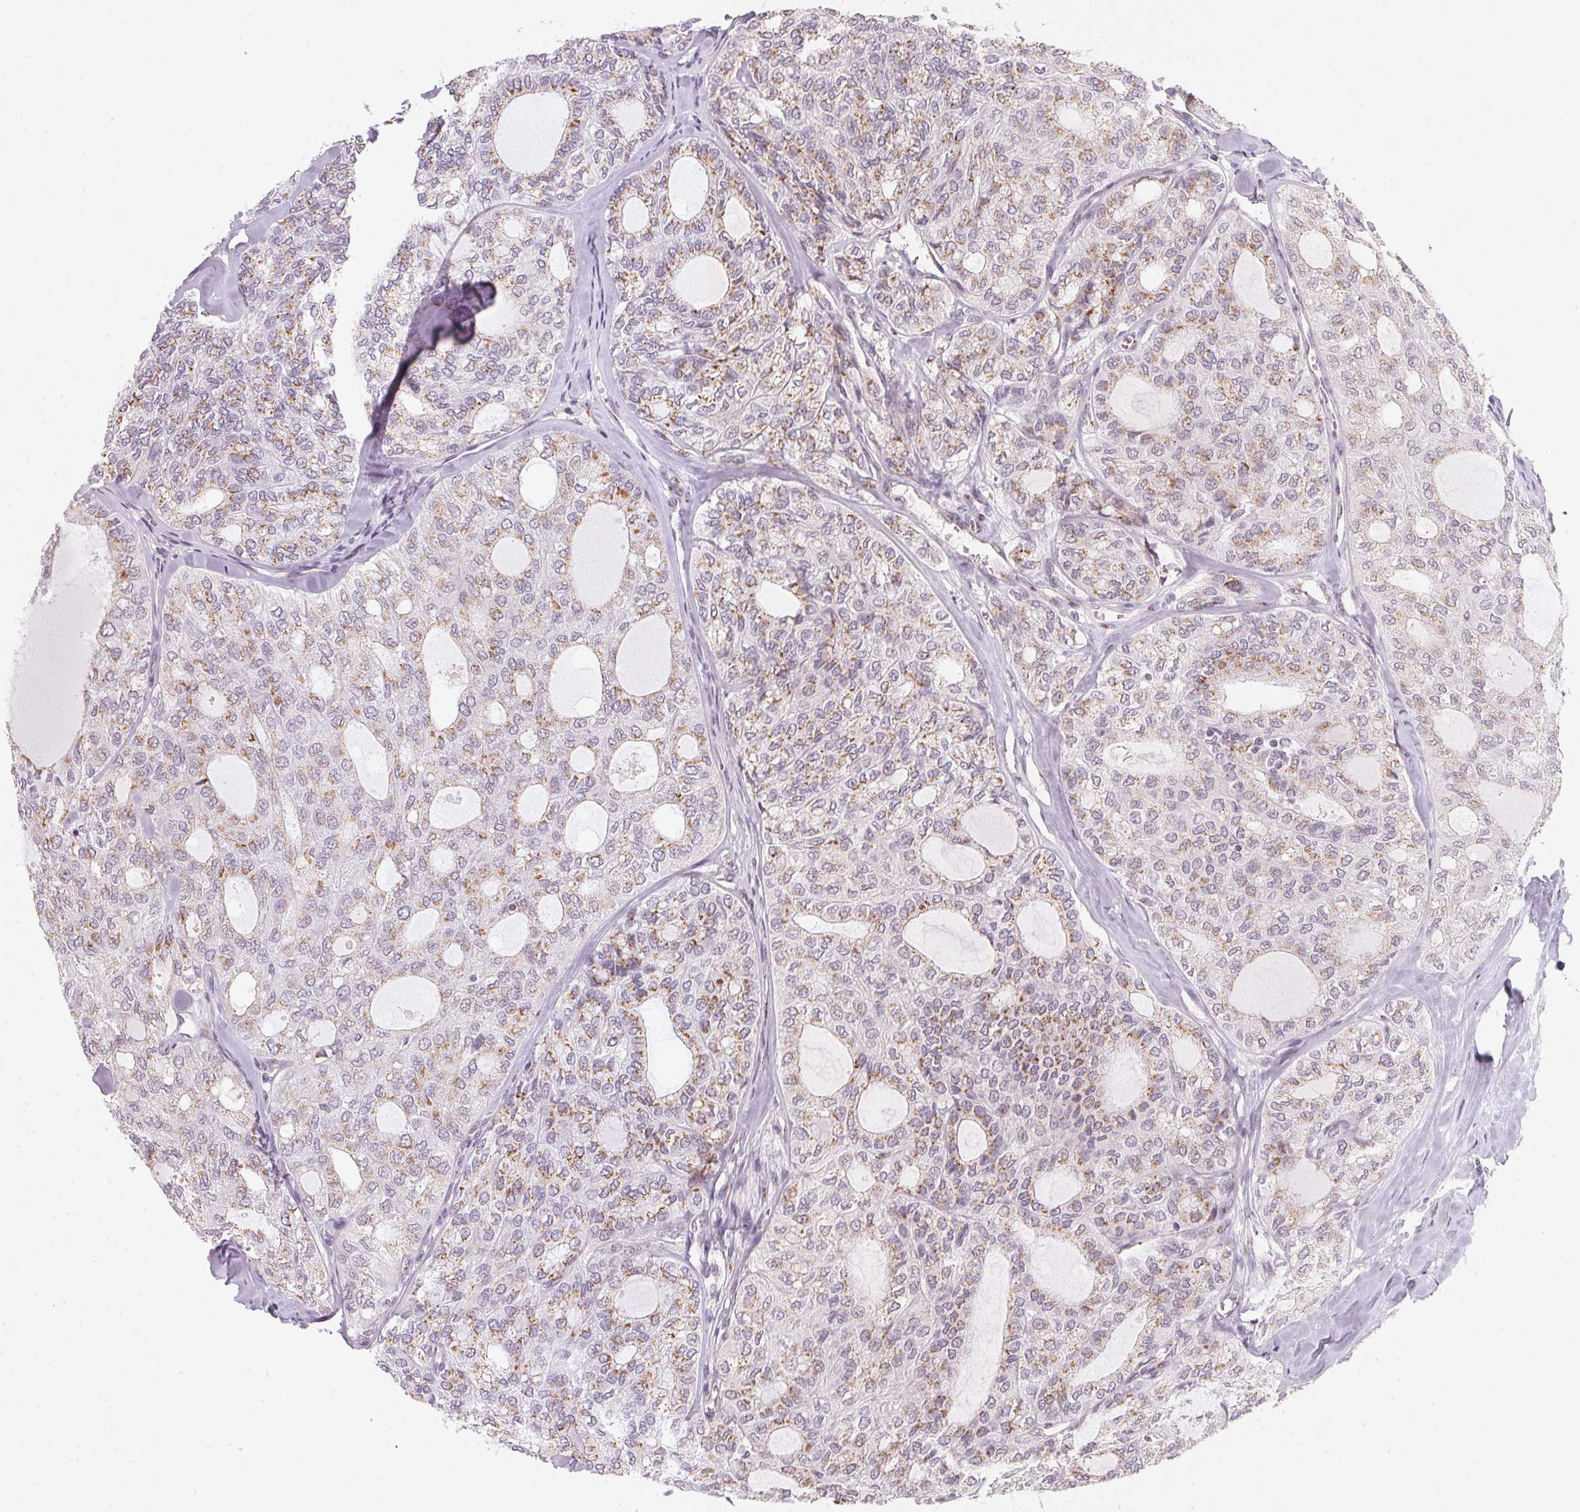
{"staining": {"intensity": "moderate", "quantity": "25%-75%", "location": "cytoplasmic/membranous"}, "tissue": "thyroid cancer", "cell_type": "Tumor cells", "image_type": "cancer", "snomed": [{"axis": "morphology", "description": "Follicular adenoma carcinoma, NOS"}, {"axis": "topography", "description": "Thyroid gland"}], "caption": "This photomicrograph shows immunohistochemistry (IHC) staining of thyroid follicular adenoma carcinoma, with medium moderate cytoplasmic/membranous positivity in approximately 25%-75% of tumor cells.", "gene": "RAB22A", "patient": {"sex": "male", "age": 75}}